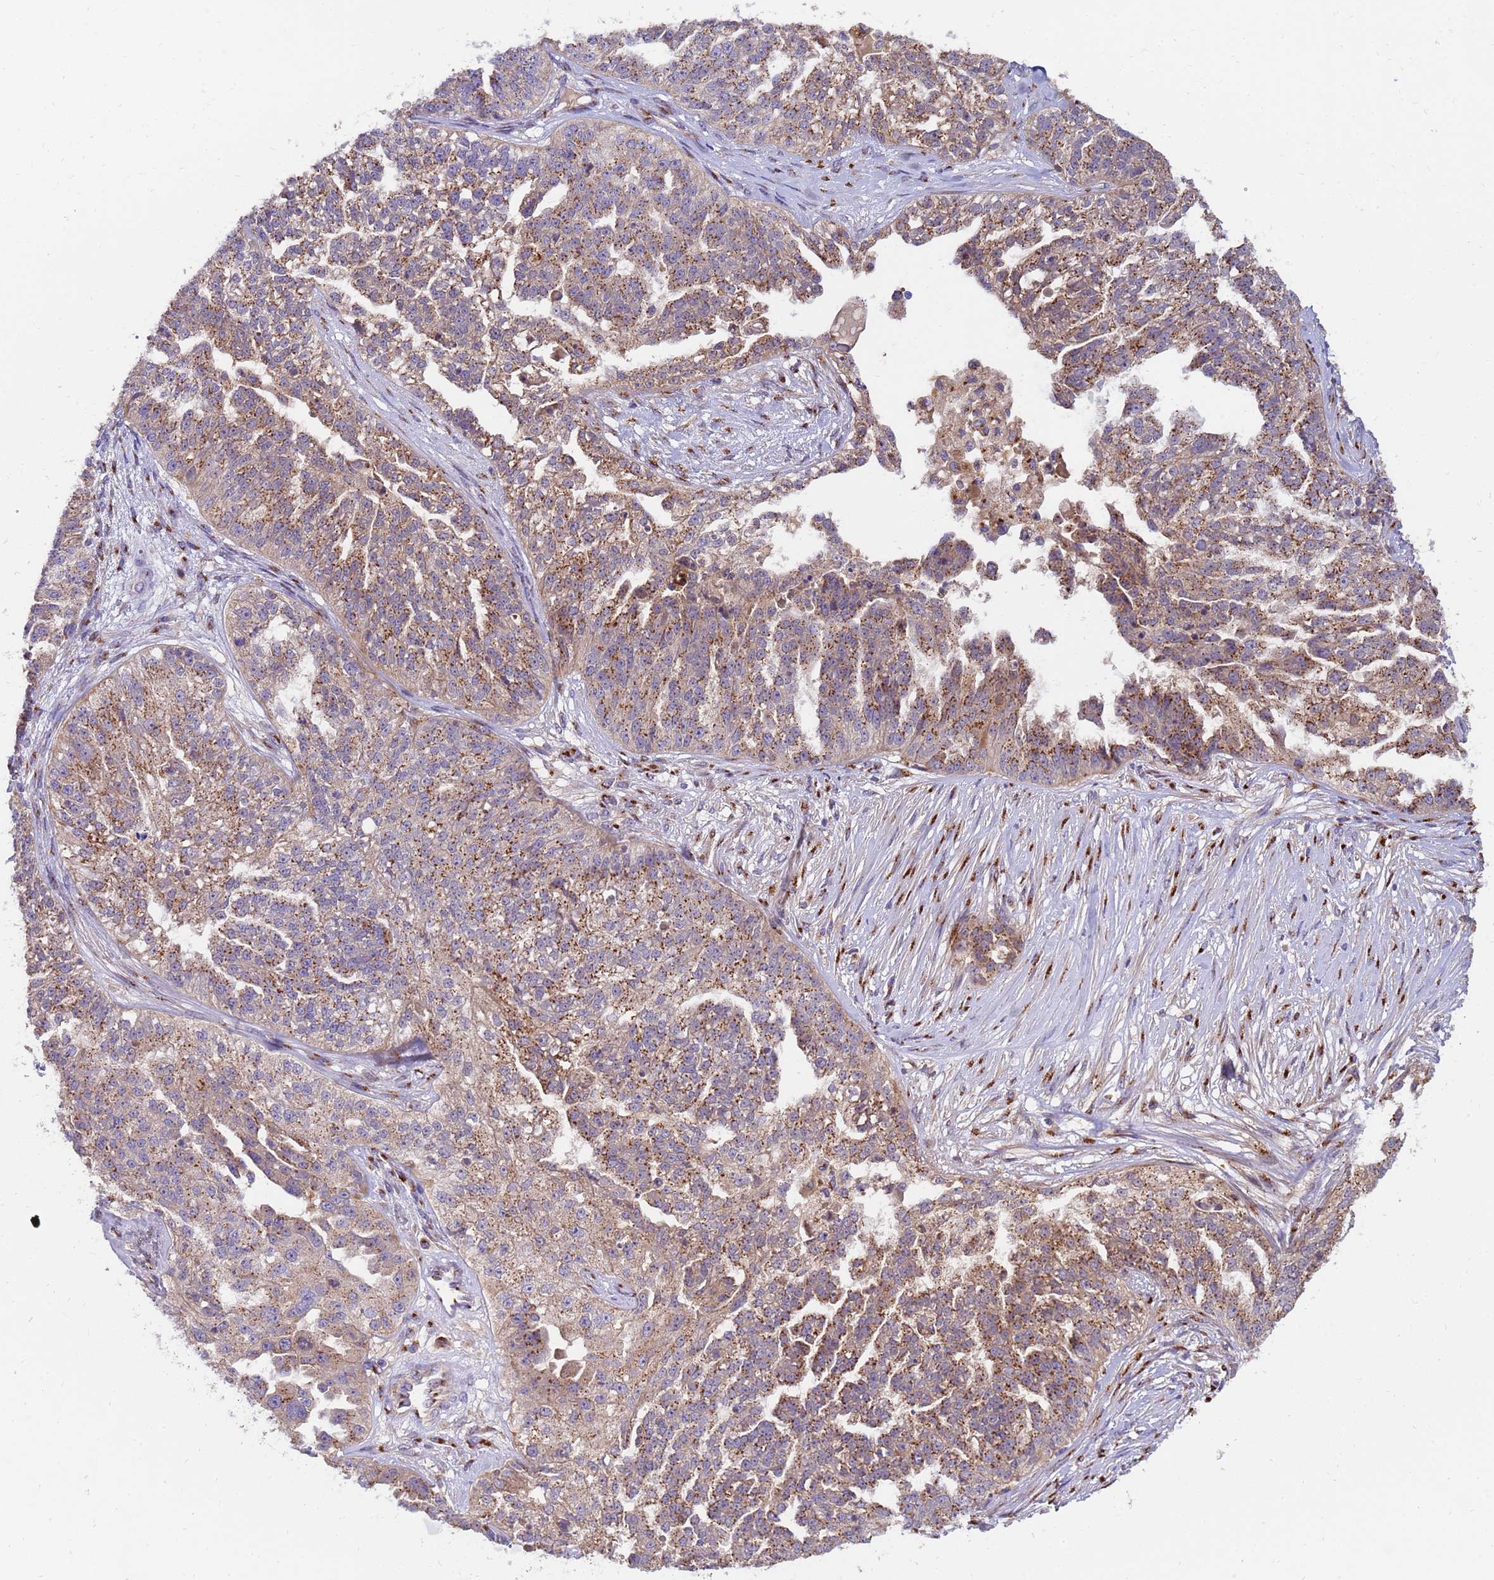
{"staining": {"intensity": "moderate", "quantity": ">75%", "location": "cytoplasmic/membranous"}, "tissue": "ovarian cancer", "cell_type": "Tumor cells", "image_type": "cancer", "snomed": [{"axis": "morphology", "description": "Cystadenocarcinoma, serous, NOS"}, {"axis": "topography", "description": "Ovary"}], "caption": "Immunohistochemical staining of human serous cystadenocarcinoma (ovarian) reveals medium levels of moderate cytoplasmic/membranous expression in about >75% of tumor cells.", "gene": "HPS3", "patient": {"sex": "female", "age": 58}}